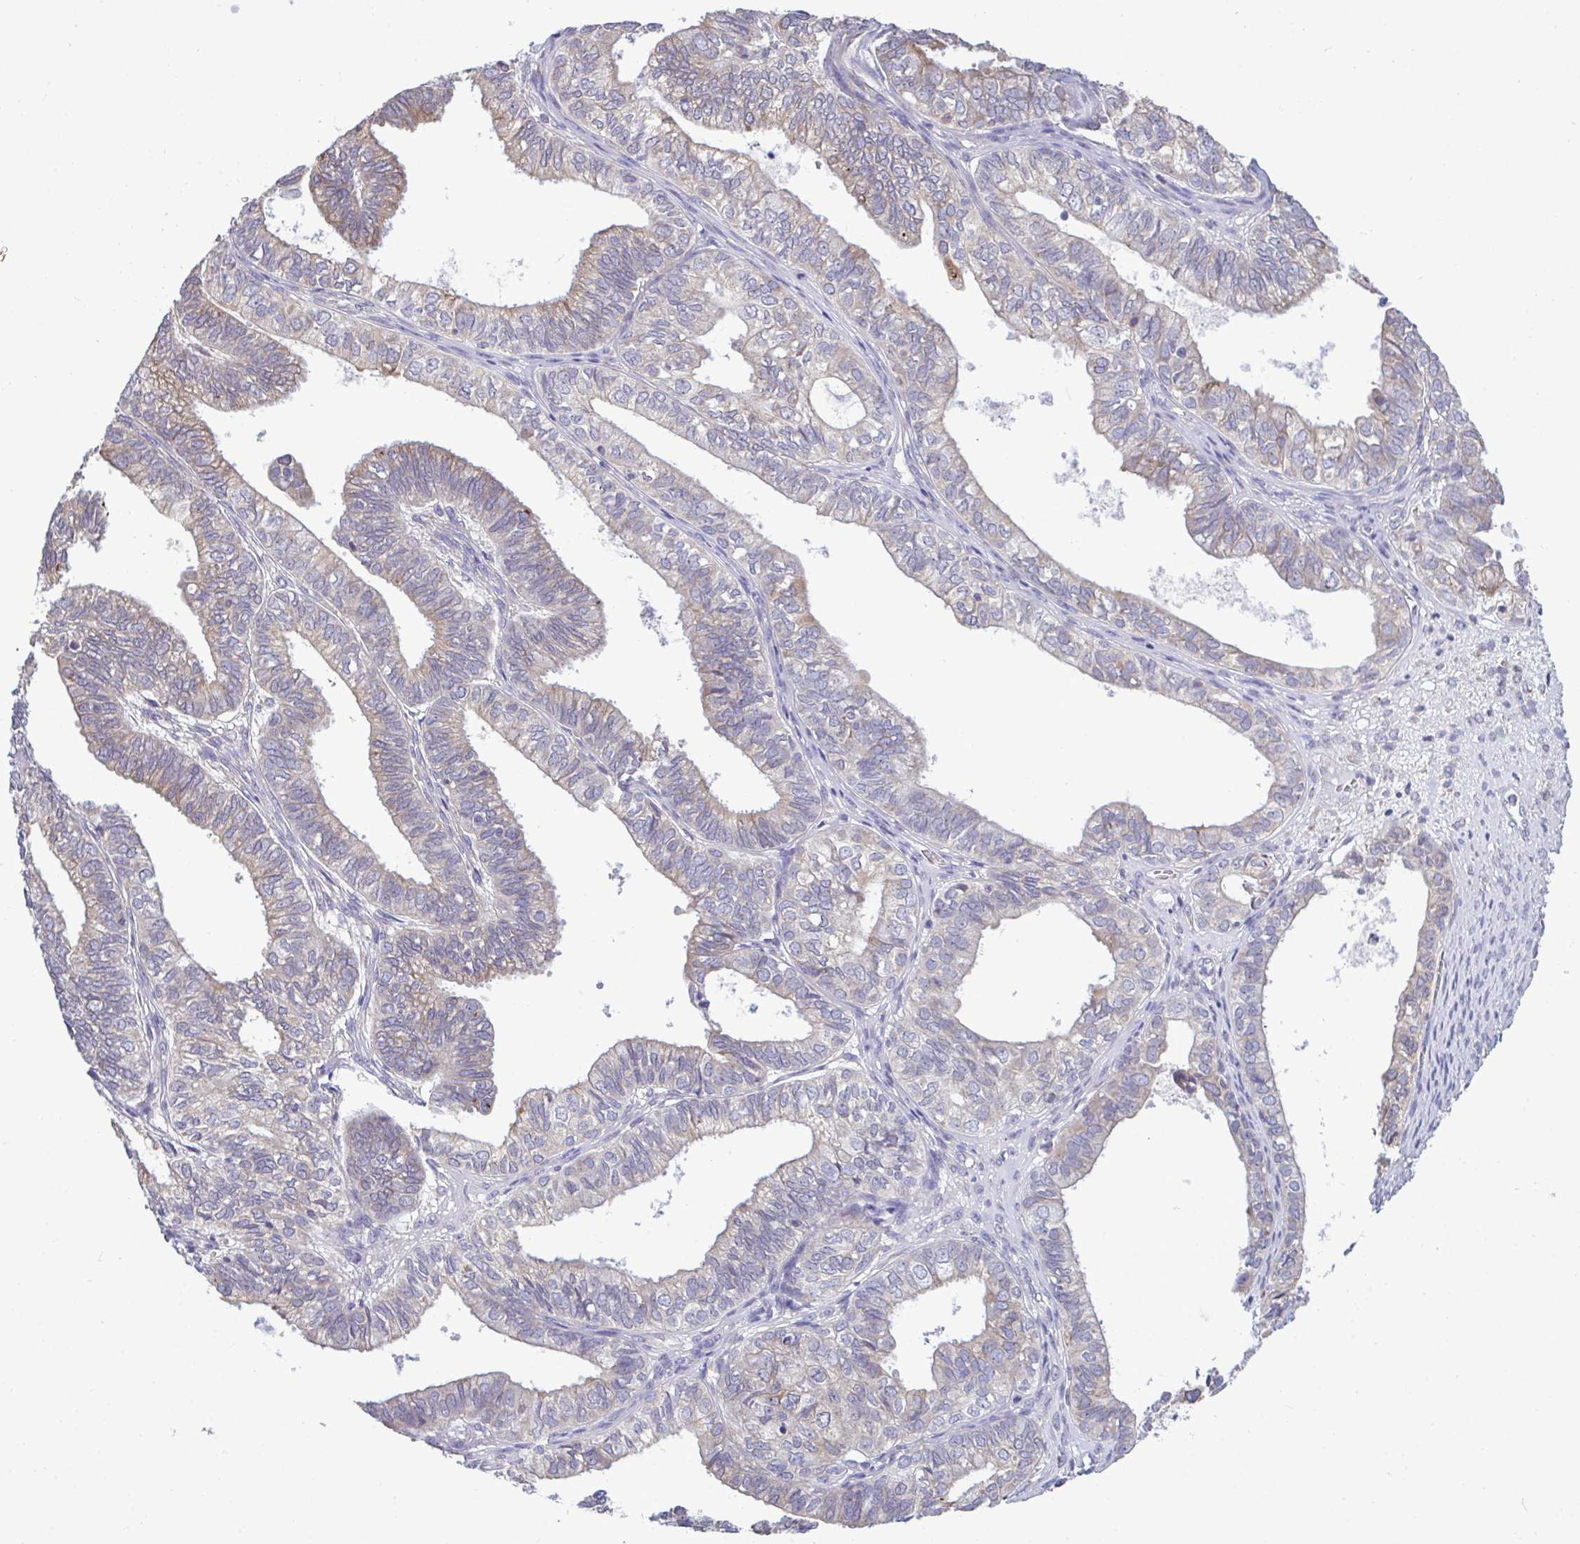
{"staining": {"intensity": "weak", "quantity": "25%-75%", "location": "cytoplasmic/membranous"}, "tissue": "ovarian cancer", "cell_type": "Tumor cells", "image_type": "cancer", "snomed": [{"axis": "morphology", "description": "Carcinoma, endometroid"}, {"axis": "topography", "description": "Ovary"}], "caption": "DAB immunohistochemical staining of ovarian cancer demonstrates weak cytoplasmic/membranous protein positivity in about 25%-75% of tumor cells. The staining is performed using DAB brown chromogen to label protein expression. The nuclei are counter-stained blue using hematoxylin.", "gene": "PIGK", "patient": {"sex": "female", "age": 64}}